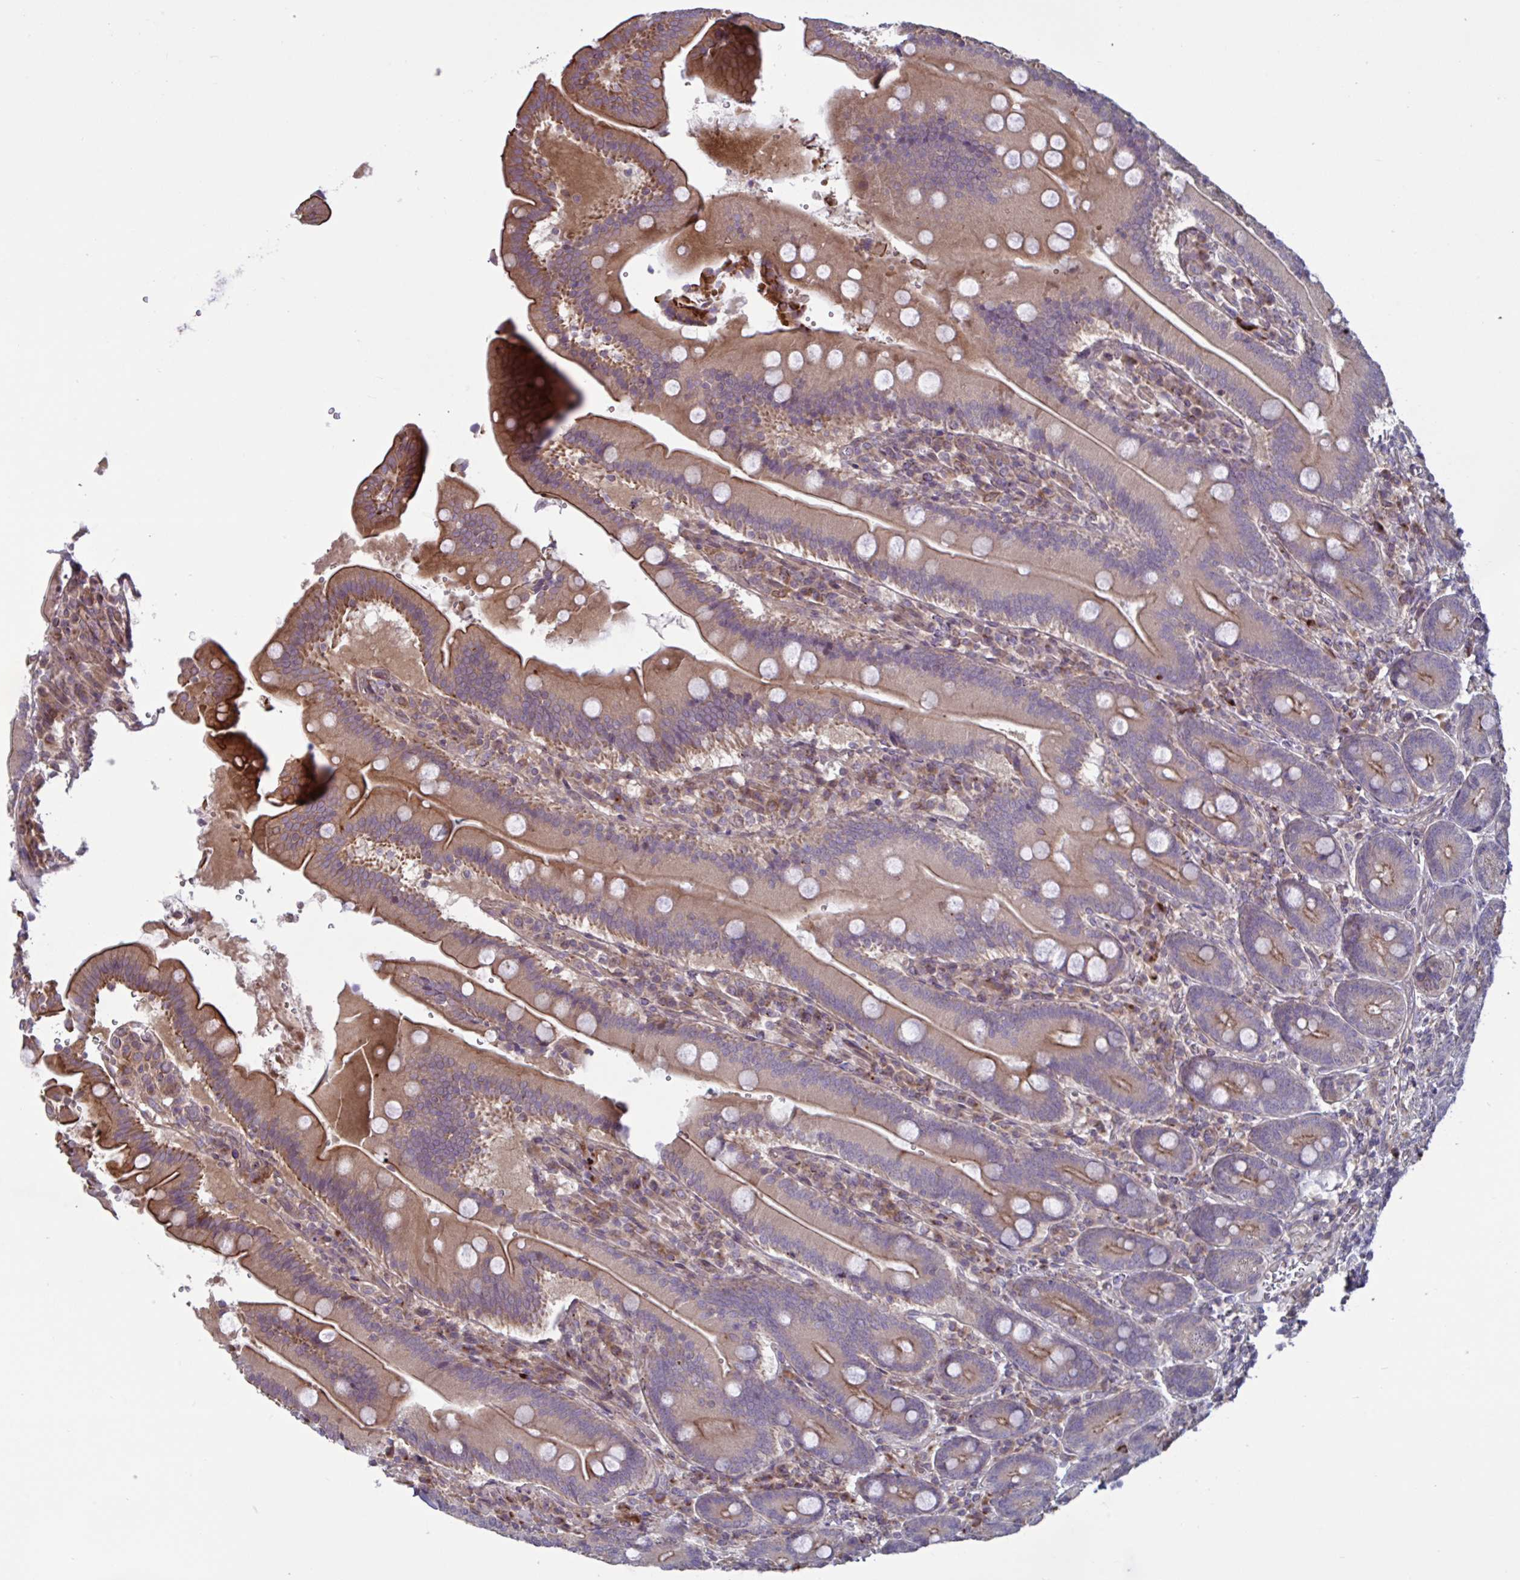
{"staining": {"intensity": "strong", "quantity": ">75%", "location": "cytoplasmic/membranous"}, "tissue": "duodenum", "cell_type": "Glandular cells", "image_type": "normal", "snomed": [{"axis": "morphology", "description": "Normal tissue, NOS"}, {"axis": "topography", "description": "Duodenum"}], "caption": "Immunohistochemical staining of unremarkable human duodenum shows >75% levels of strong cytoplasmic/membranous protein staining in about >75% of glandular cells. The staining is performed using DAB brown chromogen to label protein expression. The nuclei are counter-stained blue using hematoxylin.", "gene": "GLTP", "patient": {"sex": "female", "age": 62}}